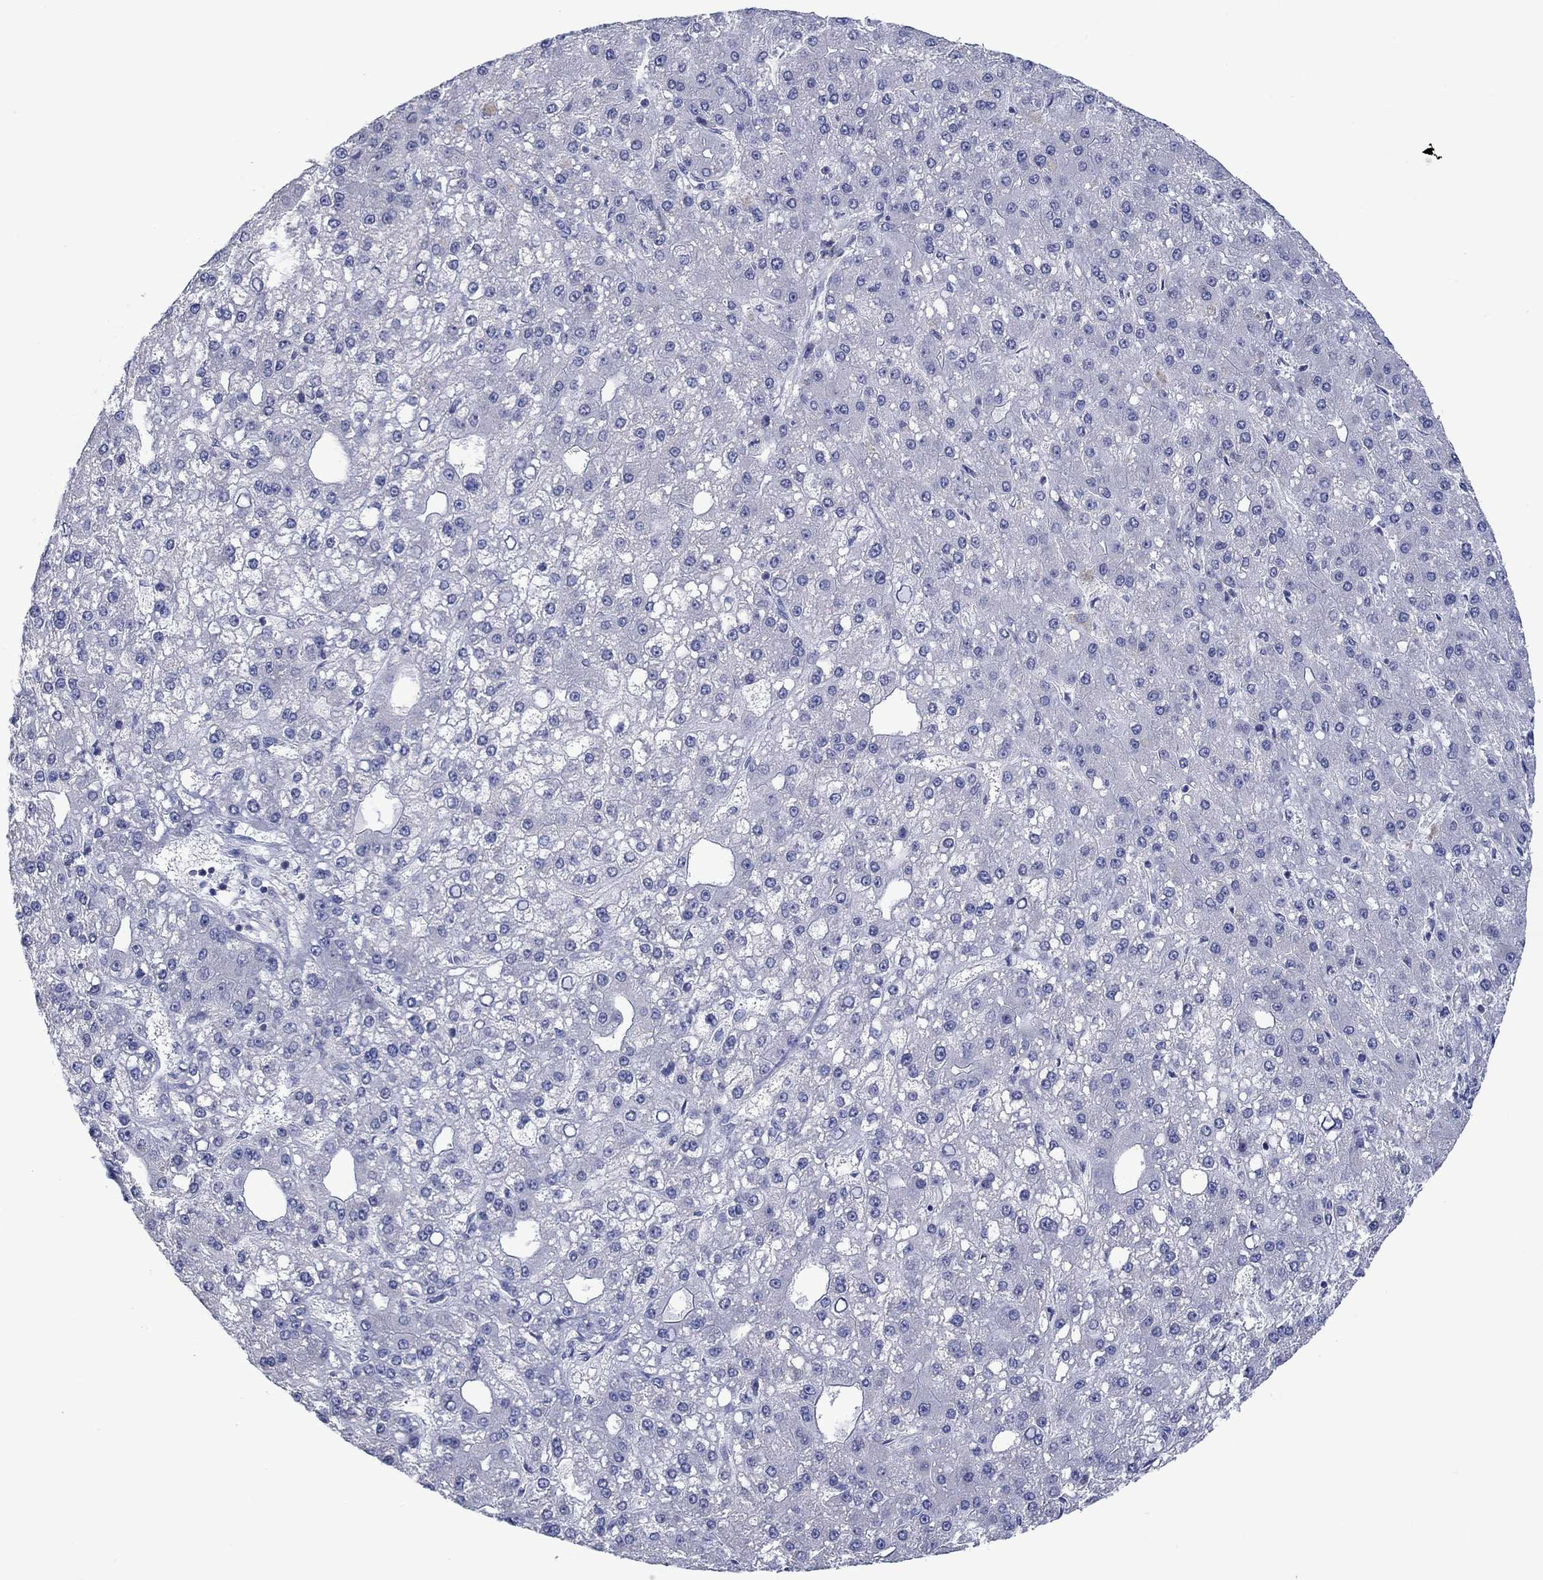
{"staining": {"intensity": "negative", "quantity": "none", "location": "none"}, "tissue": "liver cancer", "cell_type": "Tumor cells", "image_type": "cancer", "snomed": [{"axis": "morphology", "description": "Carcinoma, Hepatocellular, NOS"}, {"axis": "topography", "description": "Liver"}], "caption": "IHC histopathology image of neoplastic tissue: human liver cancer stained with DAB (3,3'-diaminobenzidine) exhibits no significant protein positivity in tumor cells.", "gene": "FER1L6", "patient": {"sex": "male", "age": 67}}